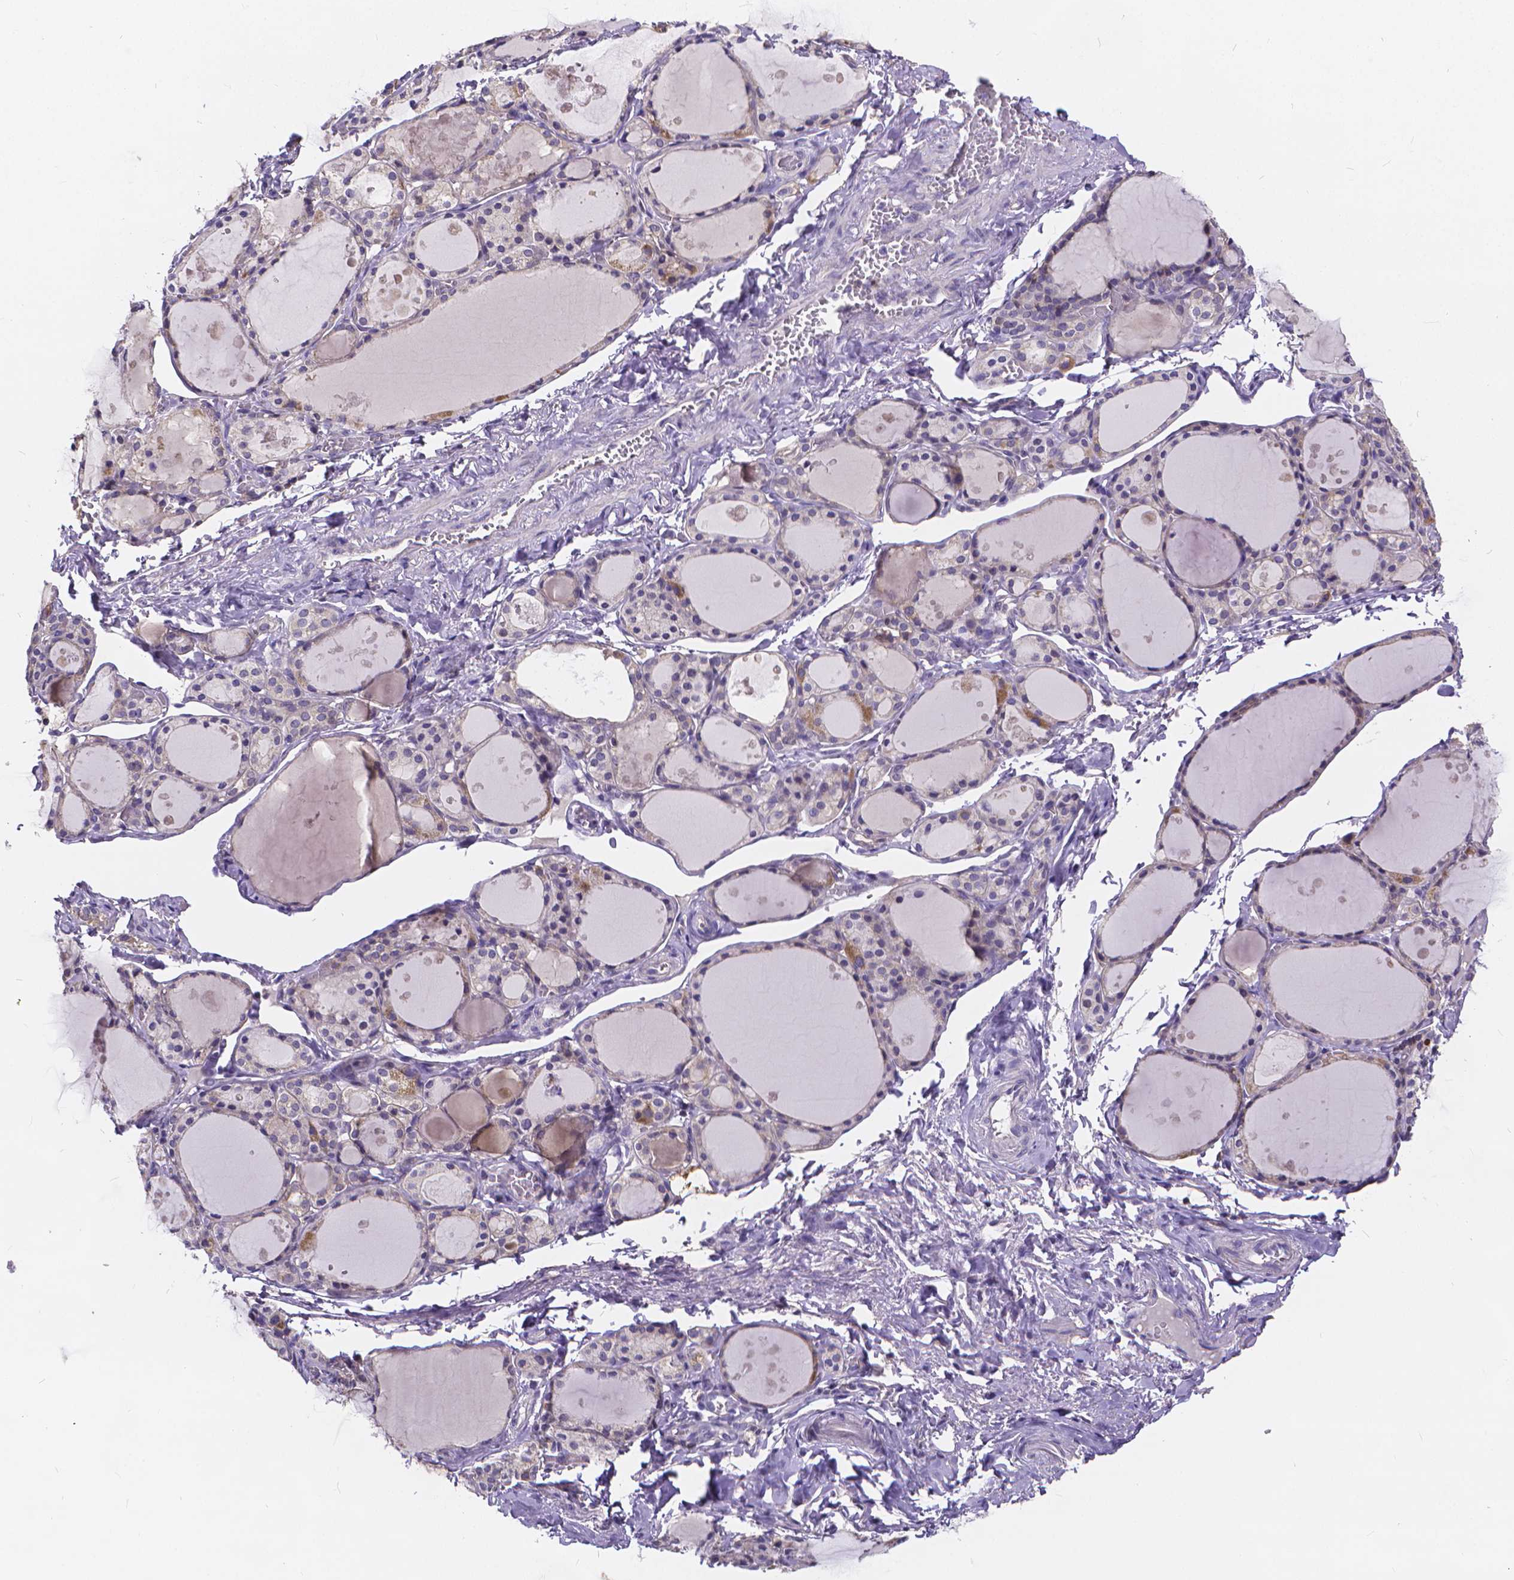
{"staining": {"intensity": "negative", "quantity": "none", "location": "none"}, "tissue": "thyroid gland", "cell_type": "Glandular cells", "image_type": "normal", "snomed": [{"axis": "morphology", "description": "Normal tissue, NOS"}, {"axis": "topography", "description": "Thyroid gland"}], "caption": "Thyroid gland was stained to show a protein in brown. There is no significant positivity in glandular cells. Brightfield microscopy of immunohistochemistry (IHC) stained with DAB (brown) and hematoxylin (blue), captured at high magnification.", "gene": "GLRB", "patient": {"sex": "male", "age": 68}}